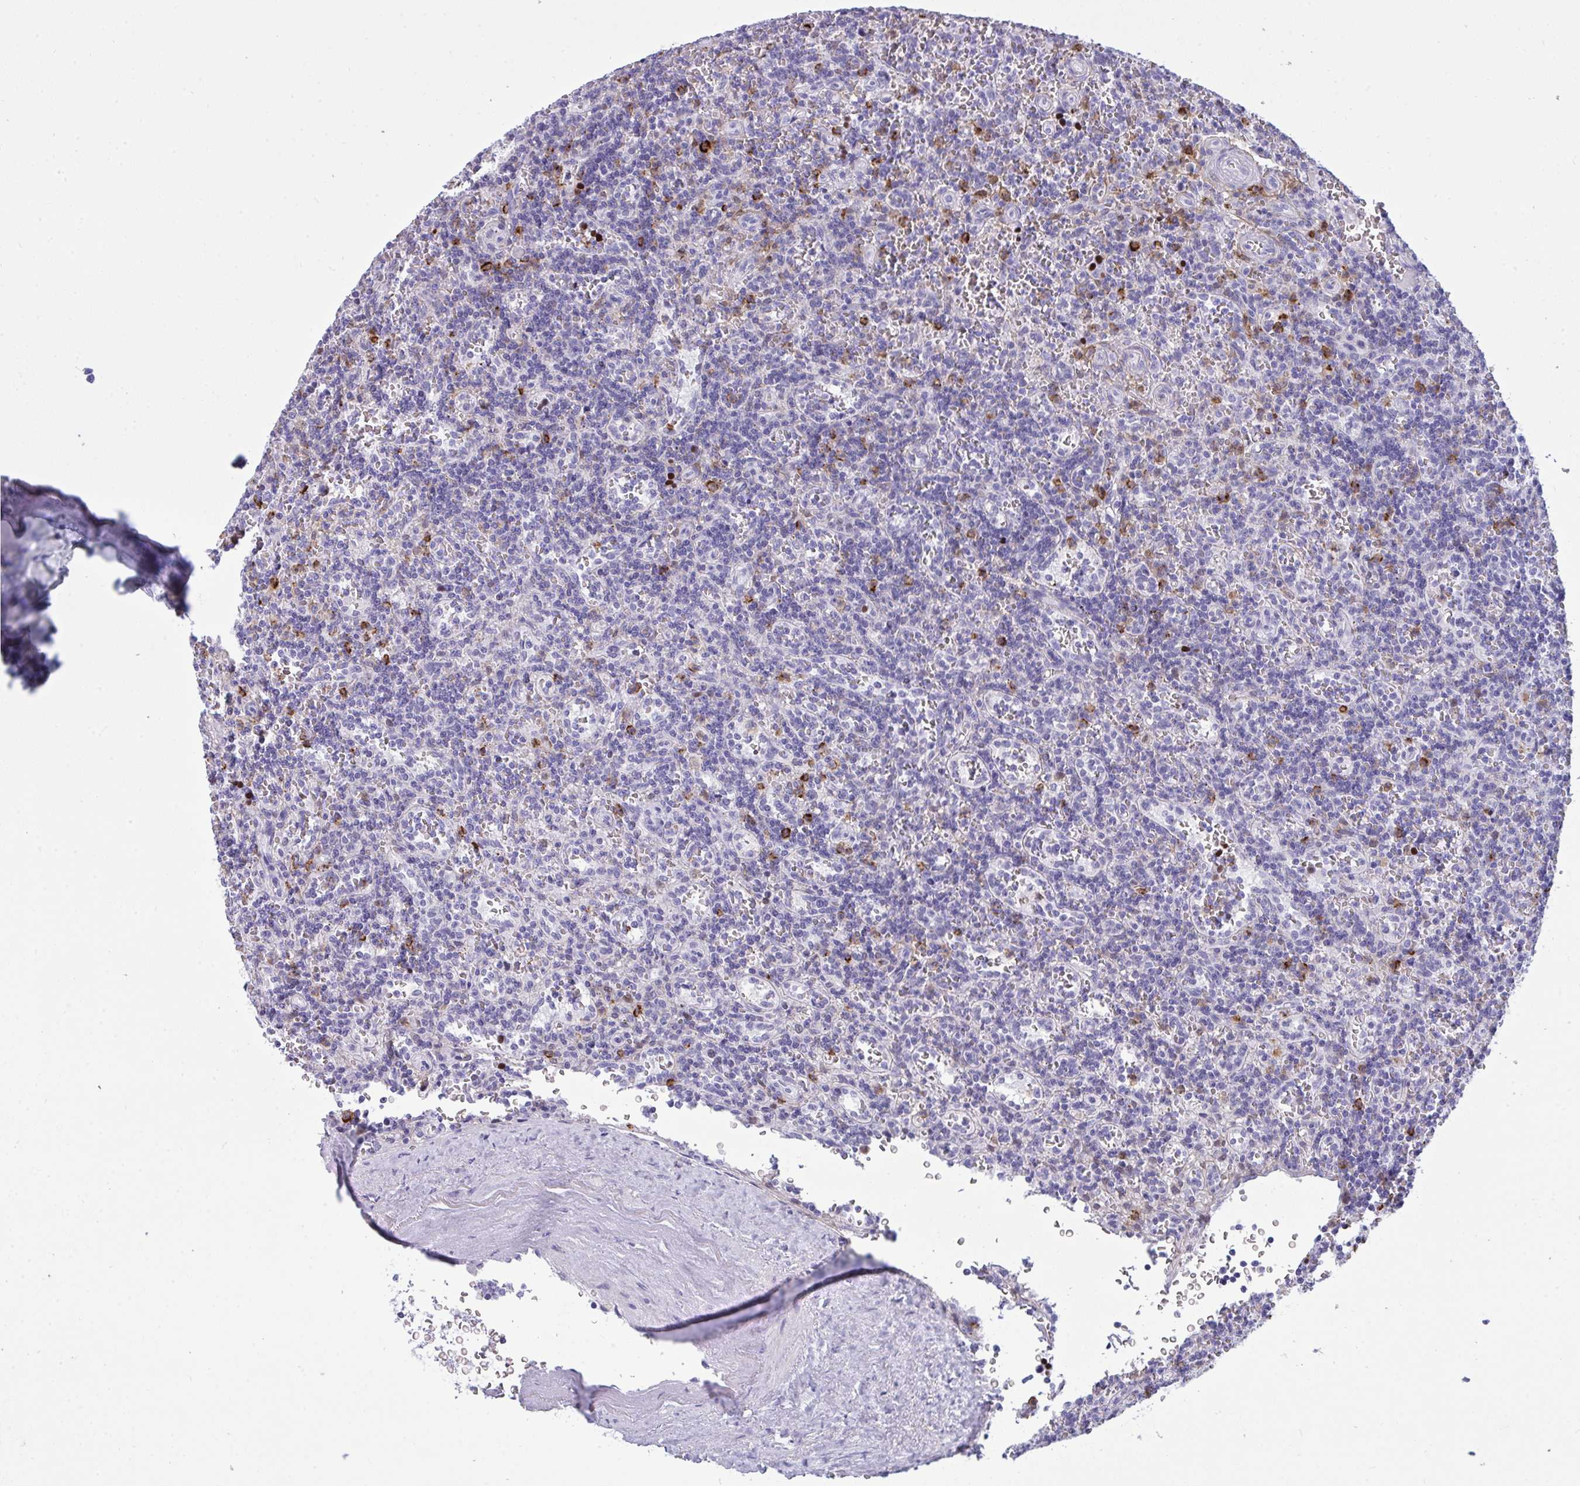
{"staining": {"intensity": "negative", "quantity": "none", "location": "none"}, "tissue": "lymphoma", "cell_type": "Tumor cells", "image_type": "cancer", "snomed": [{"axis": "morphology", "description": "Malignant lymphoma, non-Hodgkin's type, Low grade"}, {"axis": "topography", "description": "Spleen"}], "caption": "Immunohistochemistry (IHC) of human low-grade malignant lymphoma, non-Hodgkin's type shows no staining in tumor cells.", "gene": "ARHGAP42", "patient": {"sex": "male", "age": 73}}